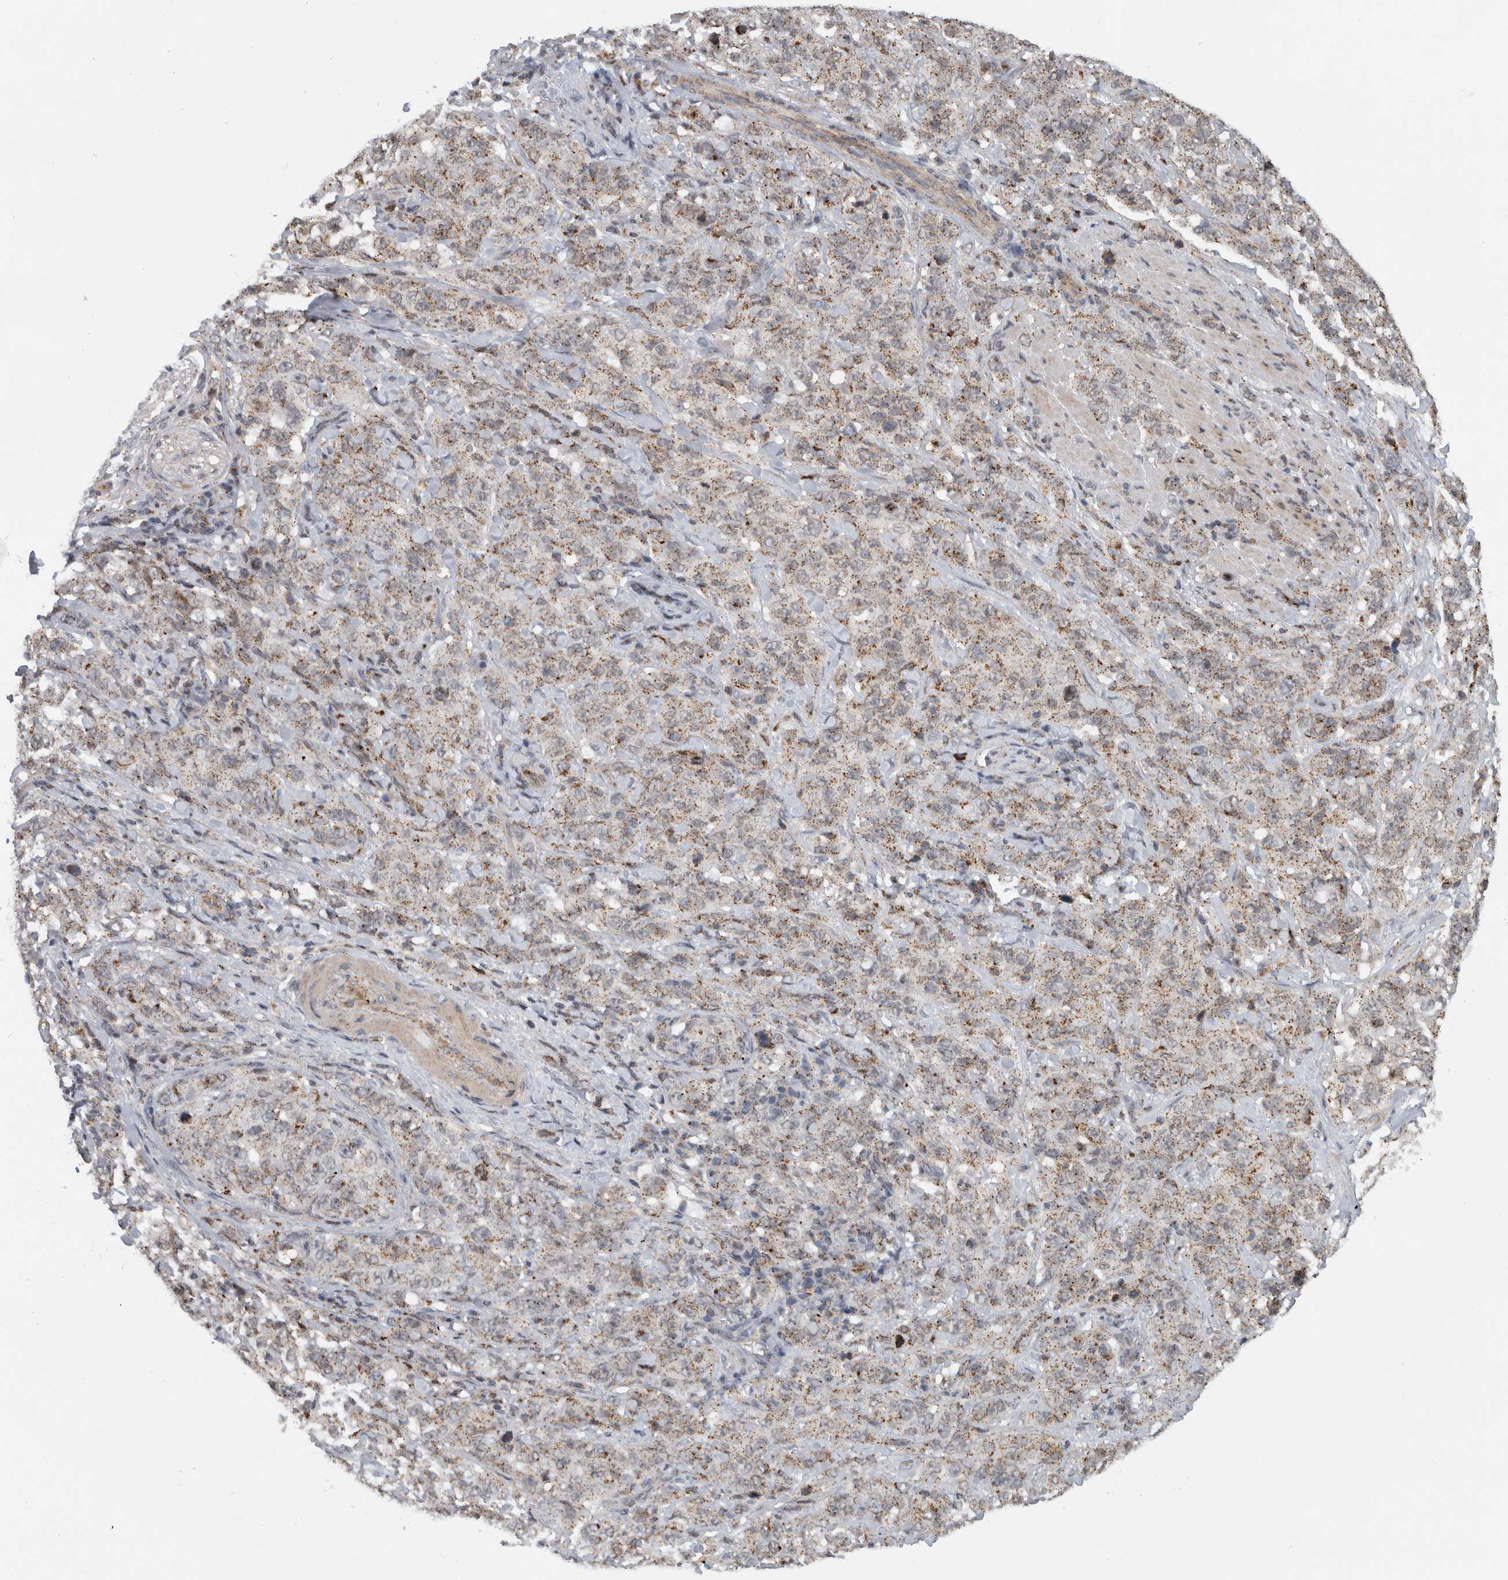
{"staining": {"intensity": "weak", "quantity": ">75%", "location": "cytoplasmic/membranous"}, "tissue": "stomach cancer", "cell_type": "Tumor cells", "image_type": "cancer", "snomed": [{"axis": "morphology", "description": "Adenocarcinoma, NOS"}, {"axis": "topography", "description": "Stomach"}], "caption": "Brown immunohistochemical staining in stomach adenocarcinoma shows weak cytoplasmic/membranous staining in about >75% of tumor cells. The protein of interest is shown in brown color, while the nuclei are stained blue.", "gene": "MSL1", "patient": {"sex": "male", "age": 48}}